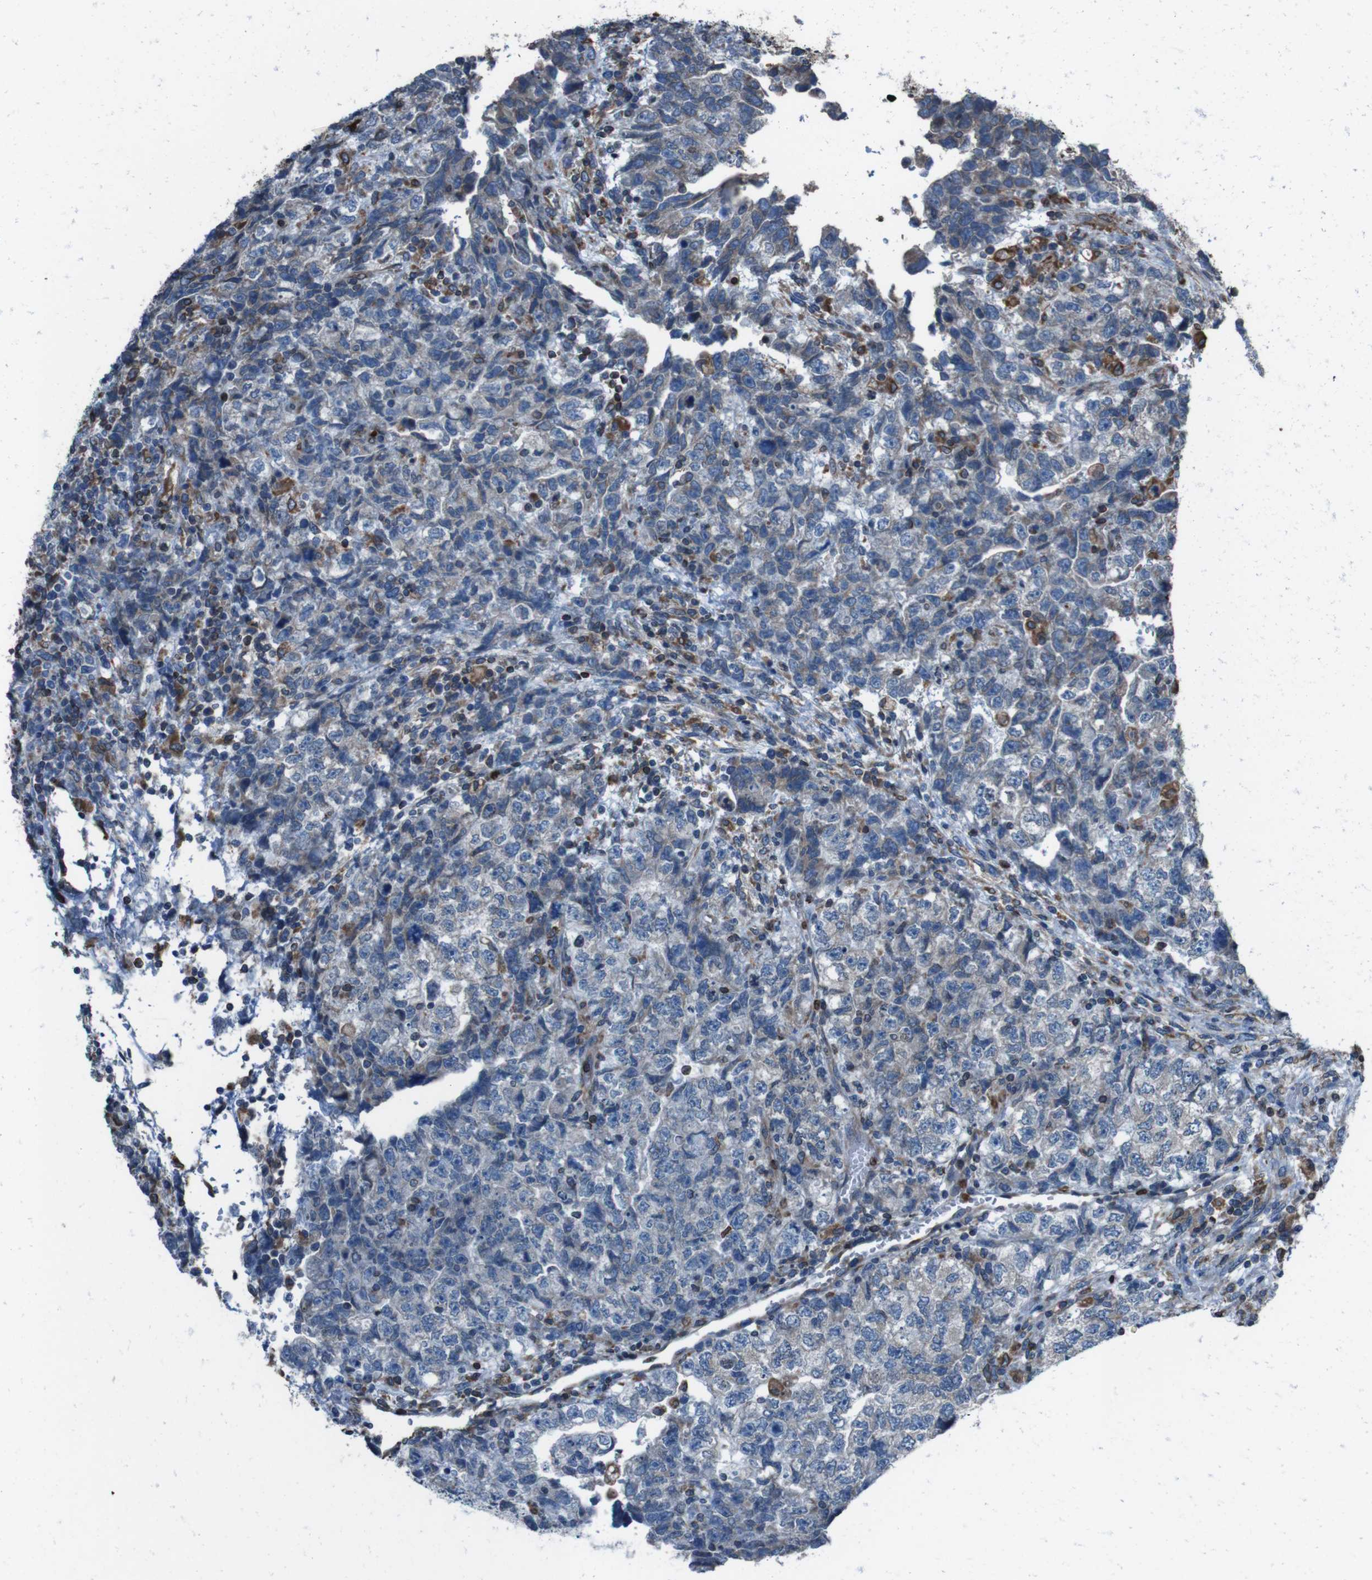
{"staining": {"intensity": "weak", "quantity": "25%-75%", "location": "cytoplasmic/membranous"}, "tissue": "testis cancer", "cell_type": "Tumor cells", "image_type": "cancer", "snomed": [{"axis": "morphology", "description": "Carcinoma, Embryonal, NOS"}, {"axis": "topography", "description": "Testis"}], "caption": "Immunohistochemical staining of testis cancer (embryonal carcinoma) shows low levels of weak cytoplasmic/membranous staining in about 25%-75% of tumor cells. (IHC, brightfield microscopy, high magnification).", "gene": "APMAP", "patient": {"sex": "male", "age": 36}}